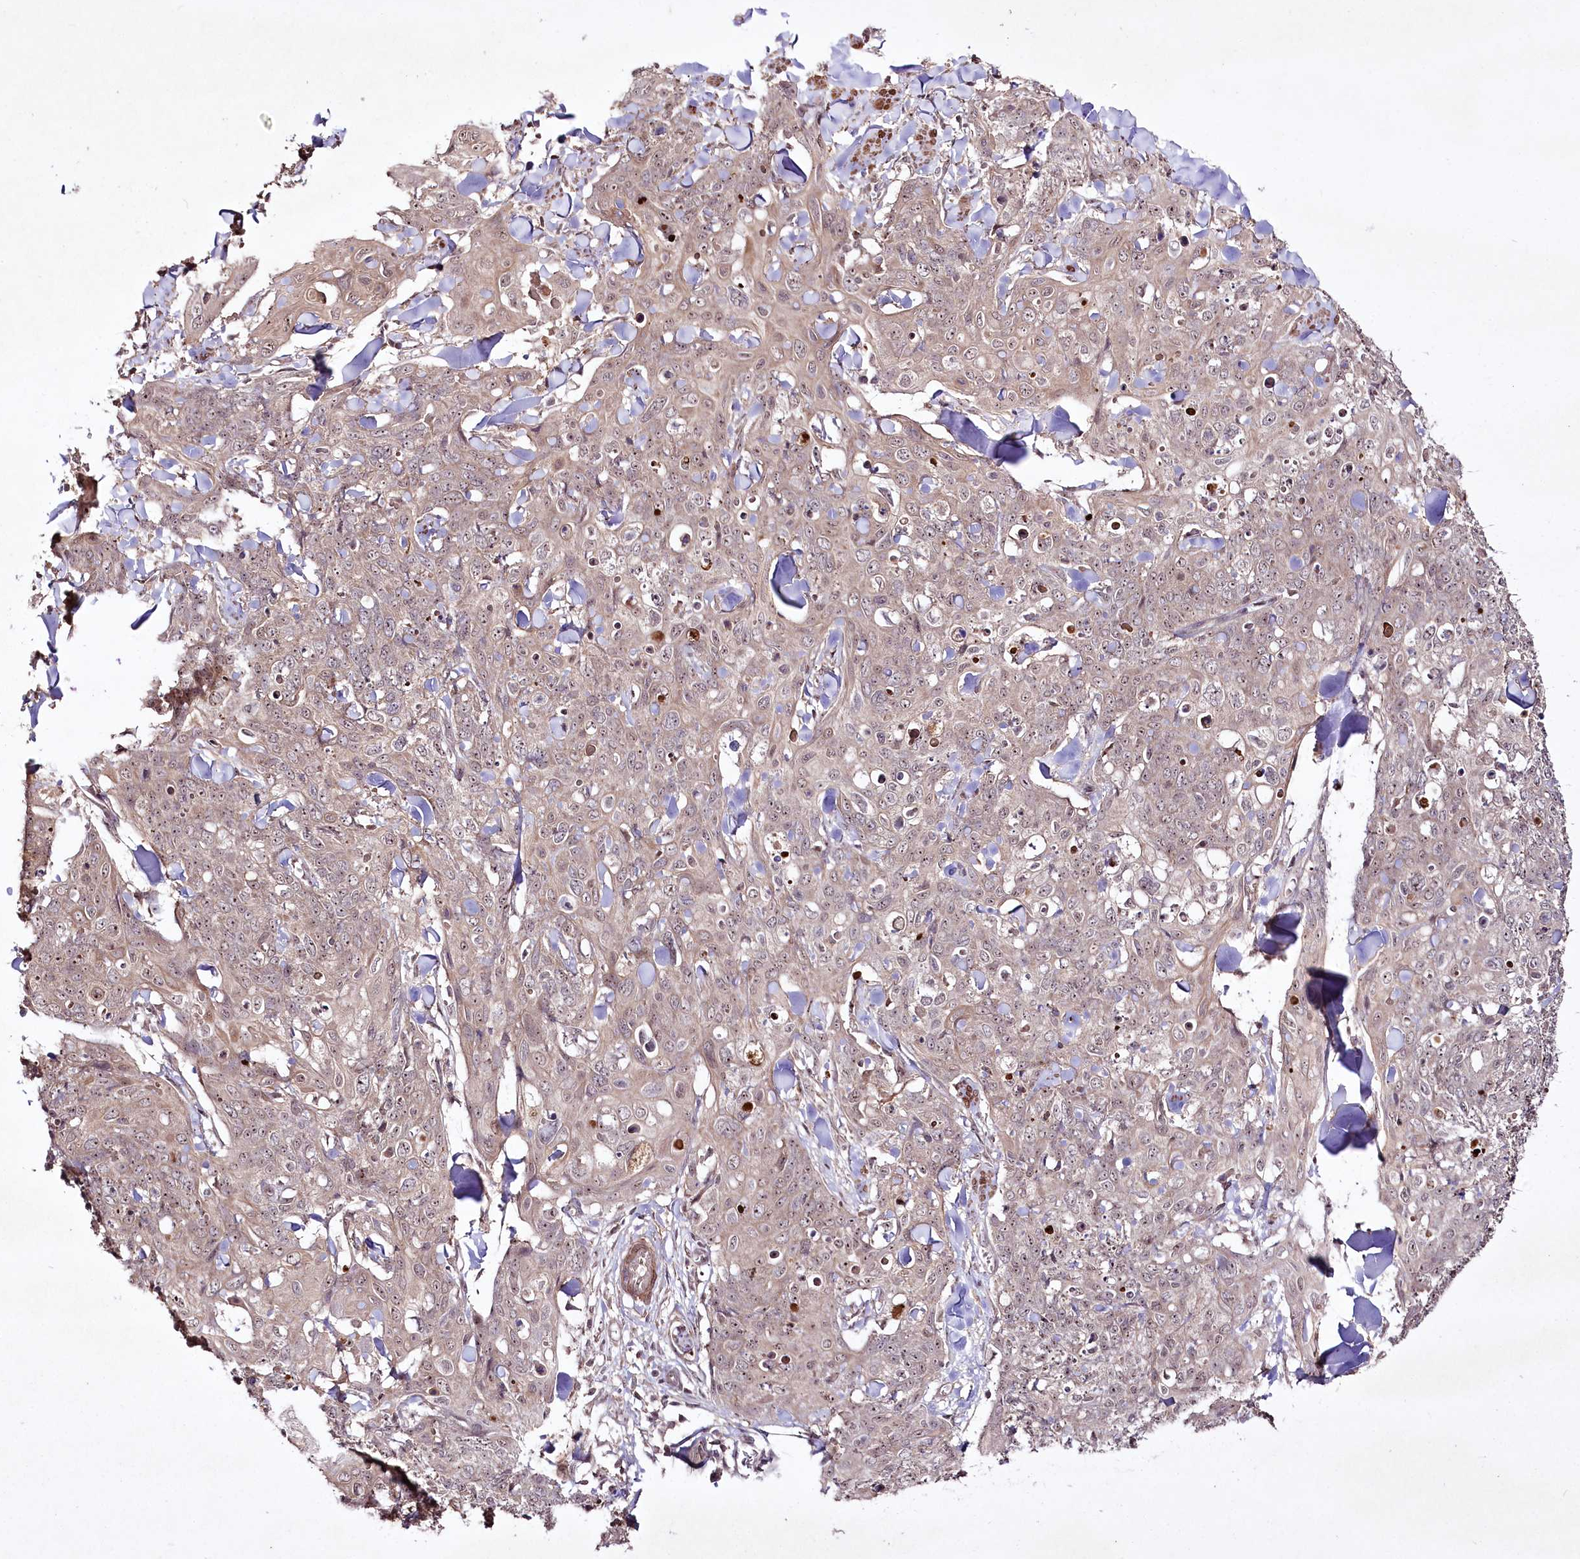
{"staining": {"intensity": "weak", "quantity": ">75%", "location": "nuclear"}, "tissue": "skin cancer", "cell_type": "Tumor cells", "image_type": "cancer", "snomed": [{"axis": "morphology", "description": "Squamous cell carcinoma, NOS"}, {"axis": "topography", "description": "Skin"}, {"axis": "topography", "description": "Vulva"}], "caption": "Squamous cell carcinoma (skin) stained with a protein marker exhibits weak staining in tumor cells.", "gene": "CCDC59", "patient": {"sex": "female", "age": 85}}